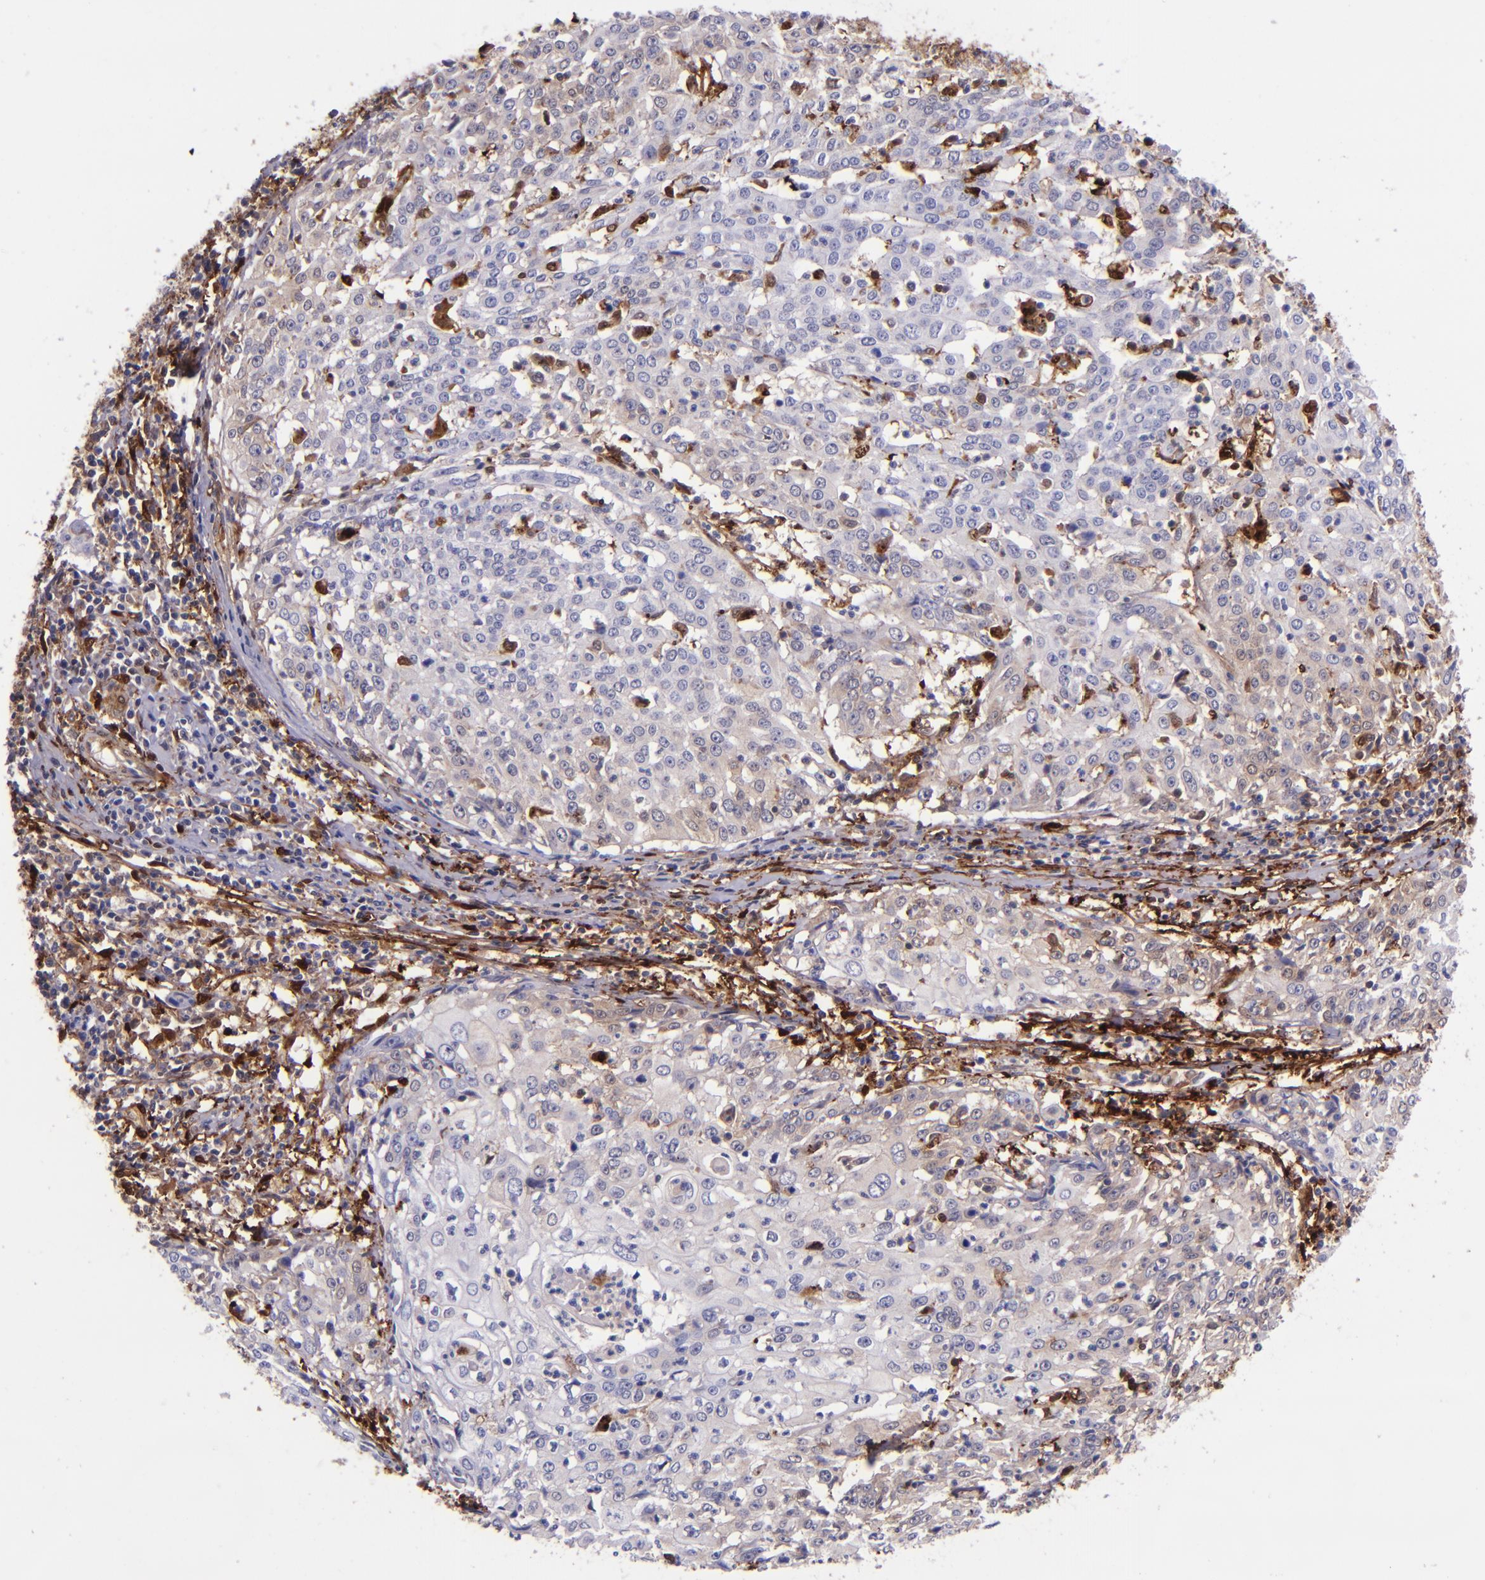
{"staining": {"intensity": "weak", "quantity": "<25%", "location": "cytoplasmic/membranous"}, "tissue": "cervical cancer", "cell_type": "Tumor cells", "image_type": "cancer", "snomed": [{"axis": "morphology", "description": "Squamous cell carcinoma, NOS"}, {"axis": "topography", "description": "Cervix"}], "caption": "A micrograph of cervical cancer stained for a protein exhibits no brown staining in tumor cells.", "gene": "LGALS1", "patient": {"sex": "female", "age": 39}}